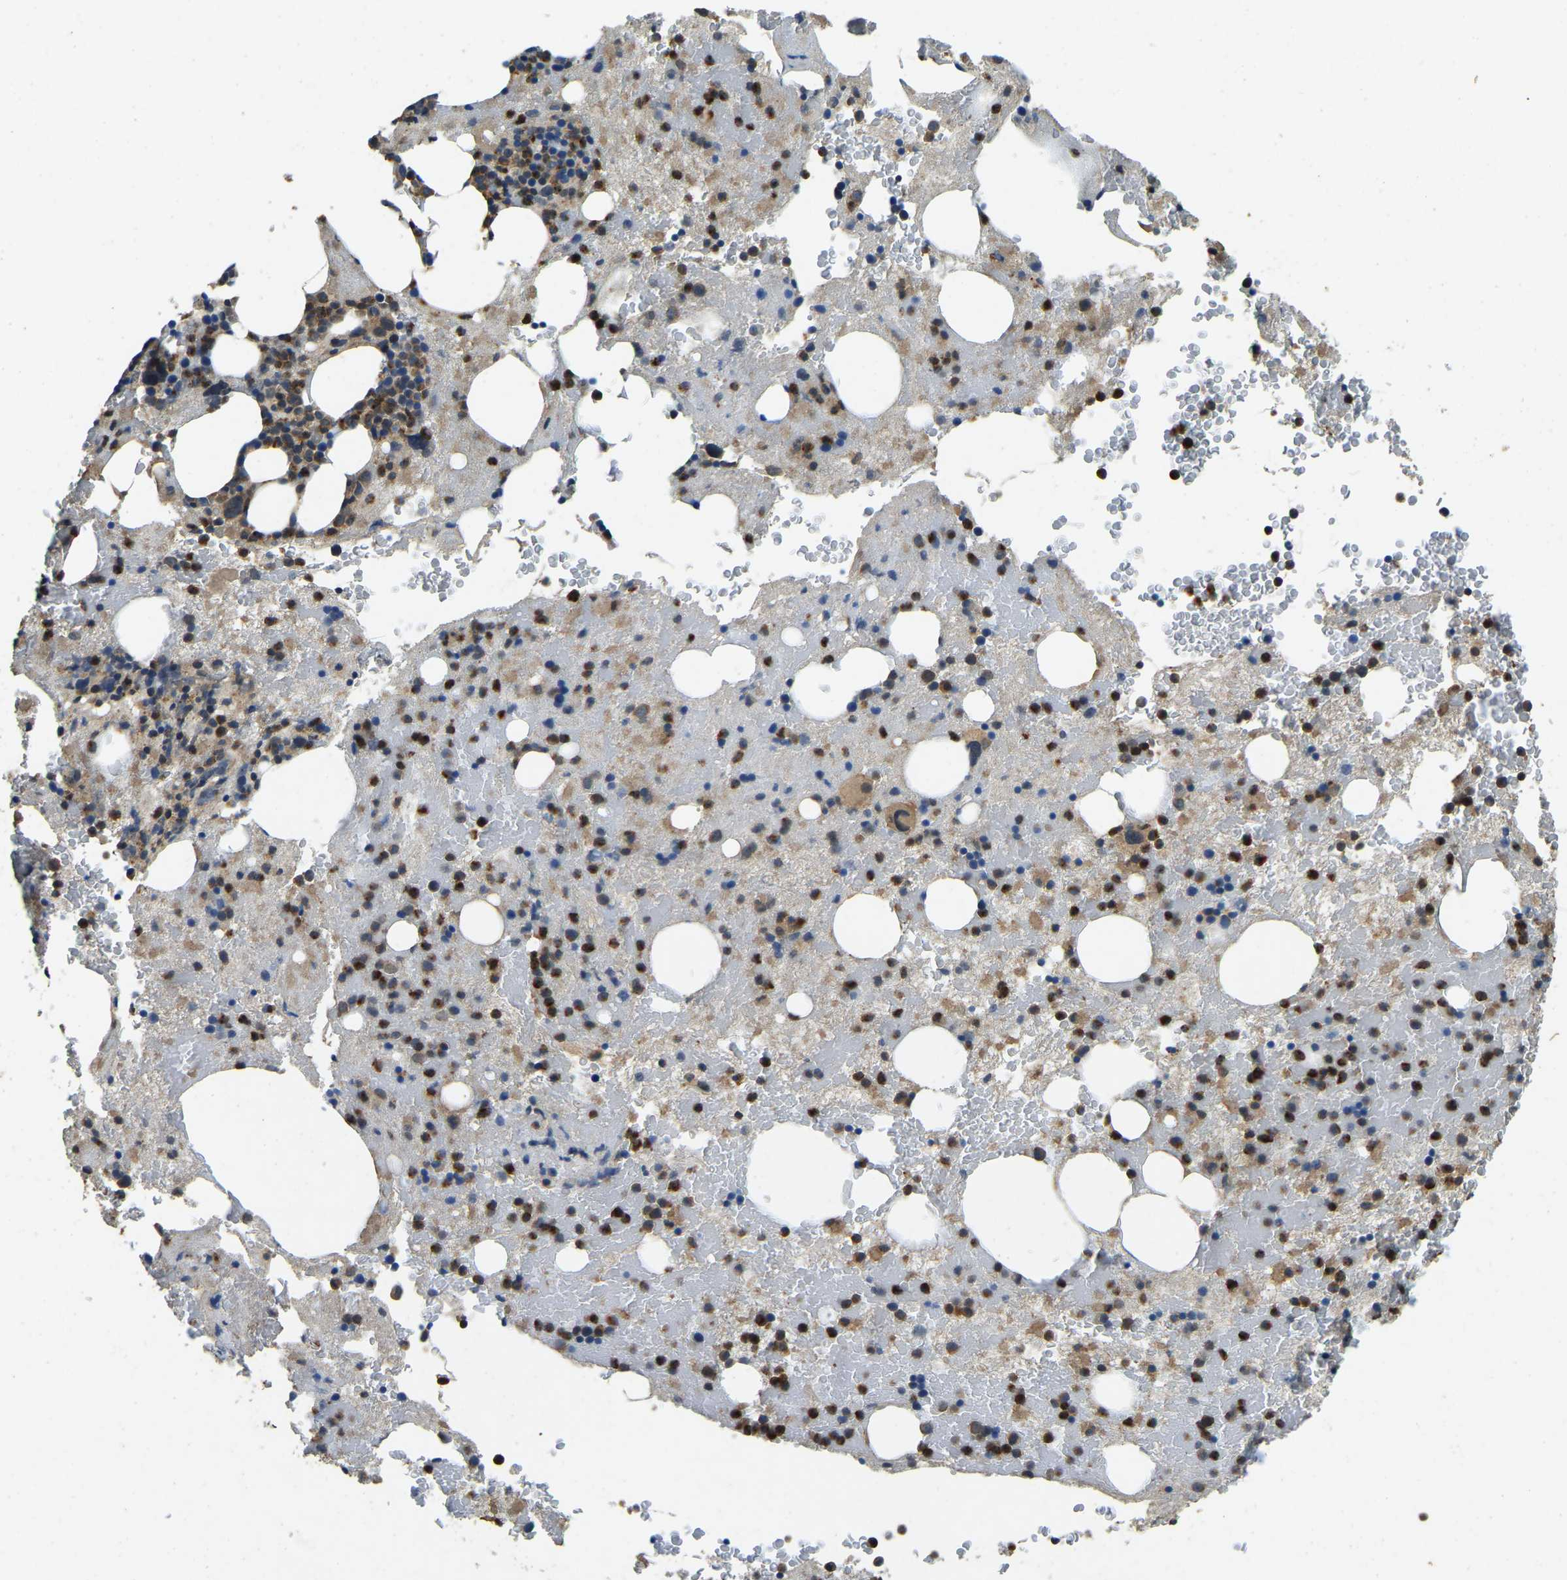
{"staining": {"intensity": "moderate", "quantity": "25%-75%", "location": "cytoplasmic/membranous,nuclear"}, "tissue": "bone marrow", "cell_type": "Hematopoietic cells", "image_type": "normal", "snomed": [{"axis": "morphology", "description": "Normal tissue, NOS"}, {"axis": "morphology", "description": "Inflammation, NOS"}, {"axis": "topography", "description": "Bone marrow"}], "caption": "DAB (3,3'-diaminobenzidine) immunohistochemical staining of unremarkable human bone marrow displays moderate cytoplasmic/membranous,nuclear protein expression in about 25%-75% of hematopoietic cells.", "gene": "ATP8B1", "patient": {"sex": "male", "age": 63}}